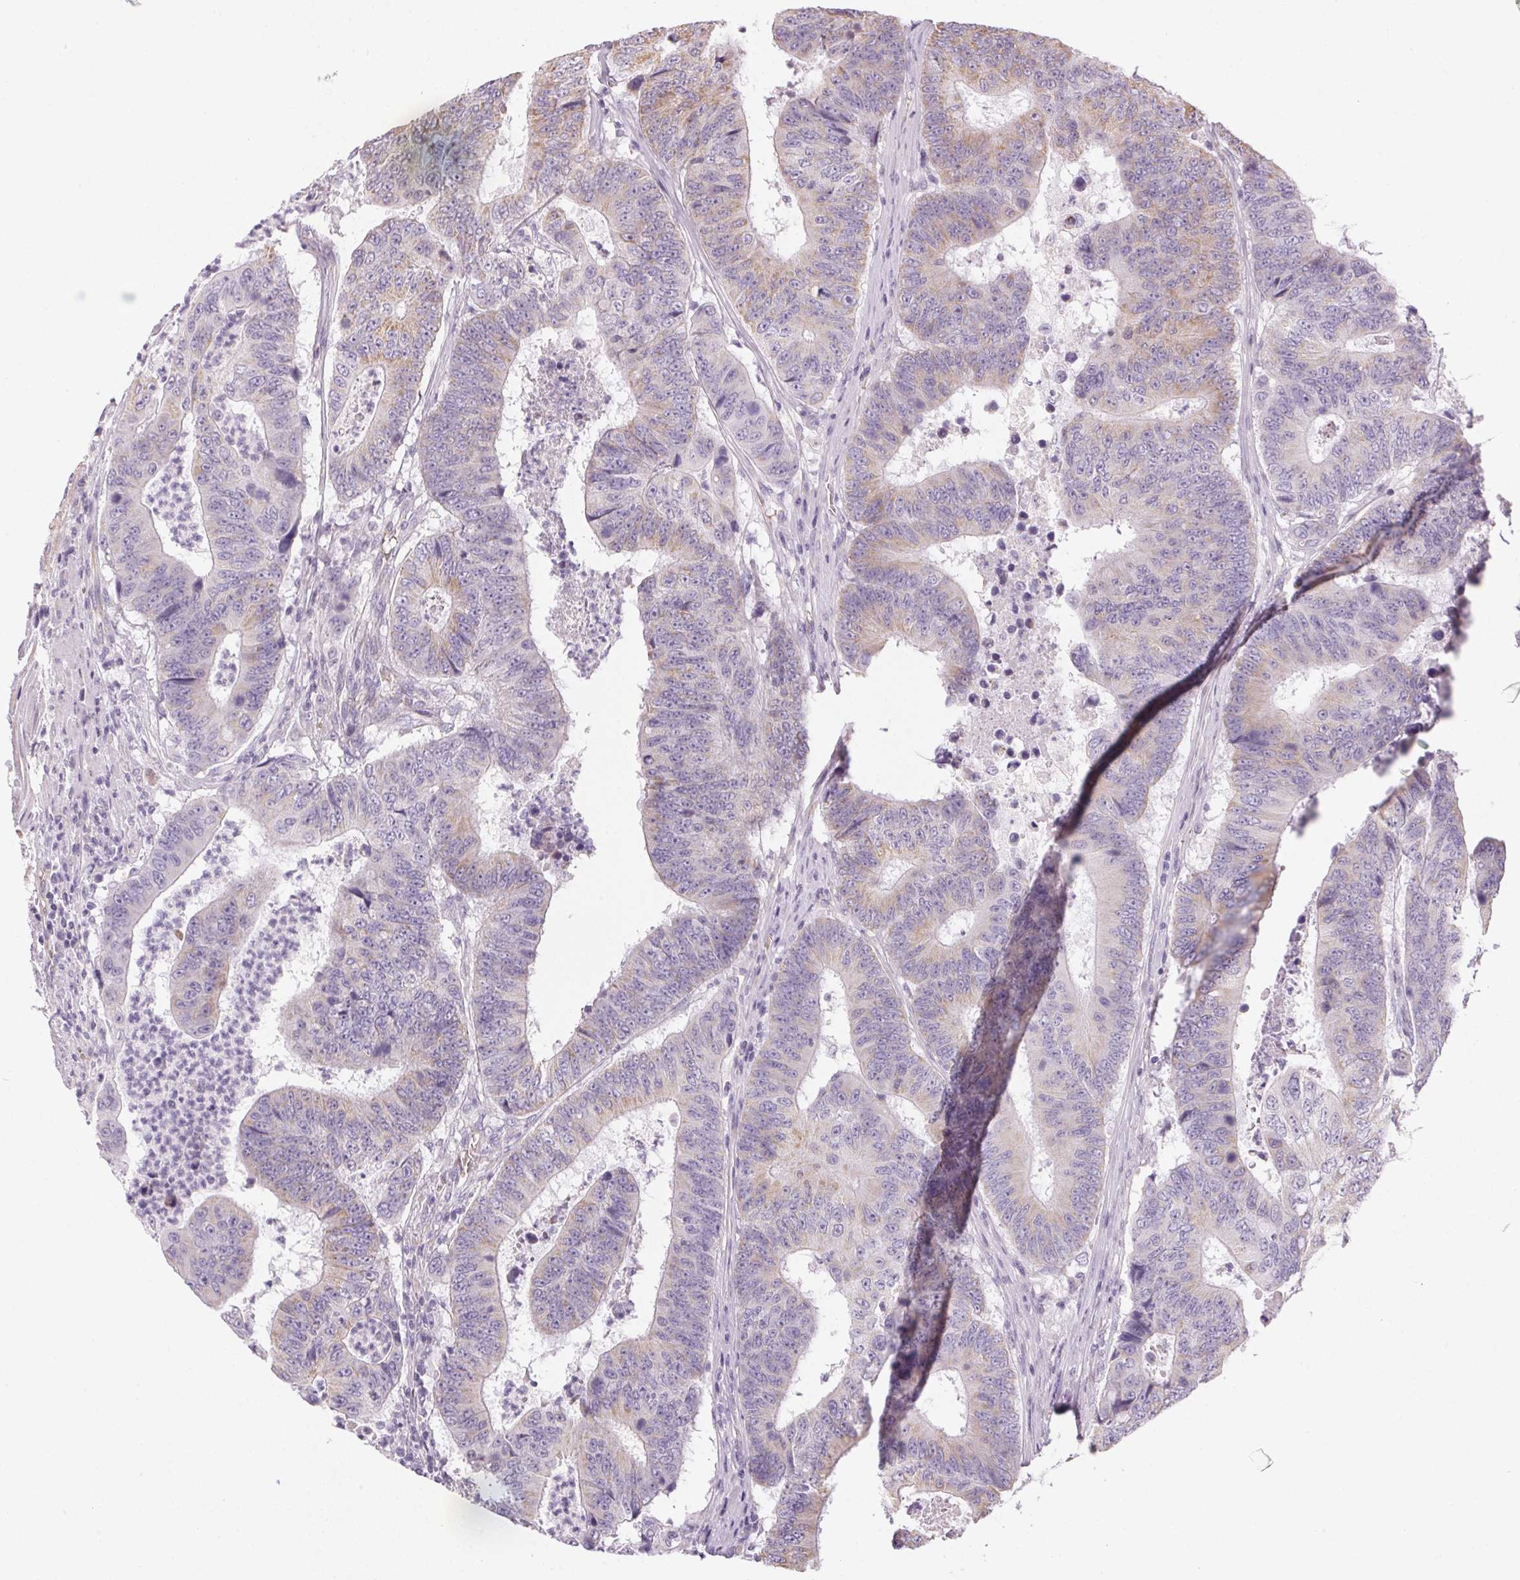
{"staining": {"intensity": "weak", "quantity": "<25%", "location": "cytoplasmic/membranous"}, "tissue": "colorectal cancer", "cell_type": "Tumor cells", "image_type": "cancer", "snomed": [{"axis": "morphology", "description": "Adenocarcinoma, NOS"}, {"axis": "topography", "description": "Colon"}], "caption": "The immunohistochemistry (IHC) image has no significant staining in tumor cells of colorectal cancer (adenocarcinoma) tissue. The staining was performed using DAB (3,3'-diaminobenzidine) to visualize the protein expression in brown, while the nuclei were stained in blue with hematoxylin (Magnification: 20x).", "gene": "SMYD1", "patient": {"sex": "female", "age": 48}}